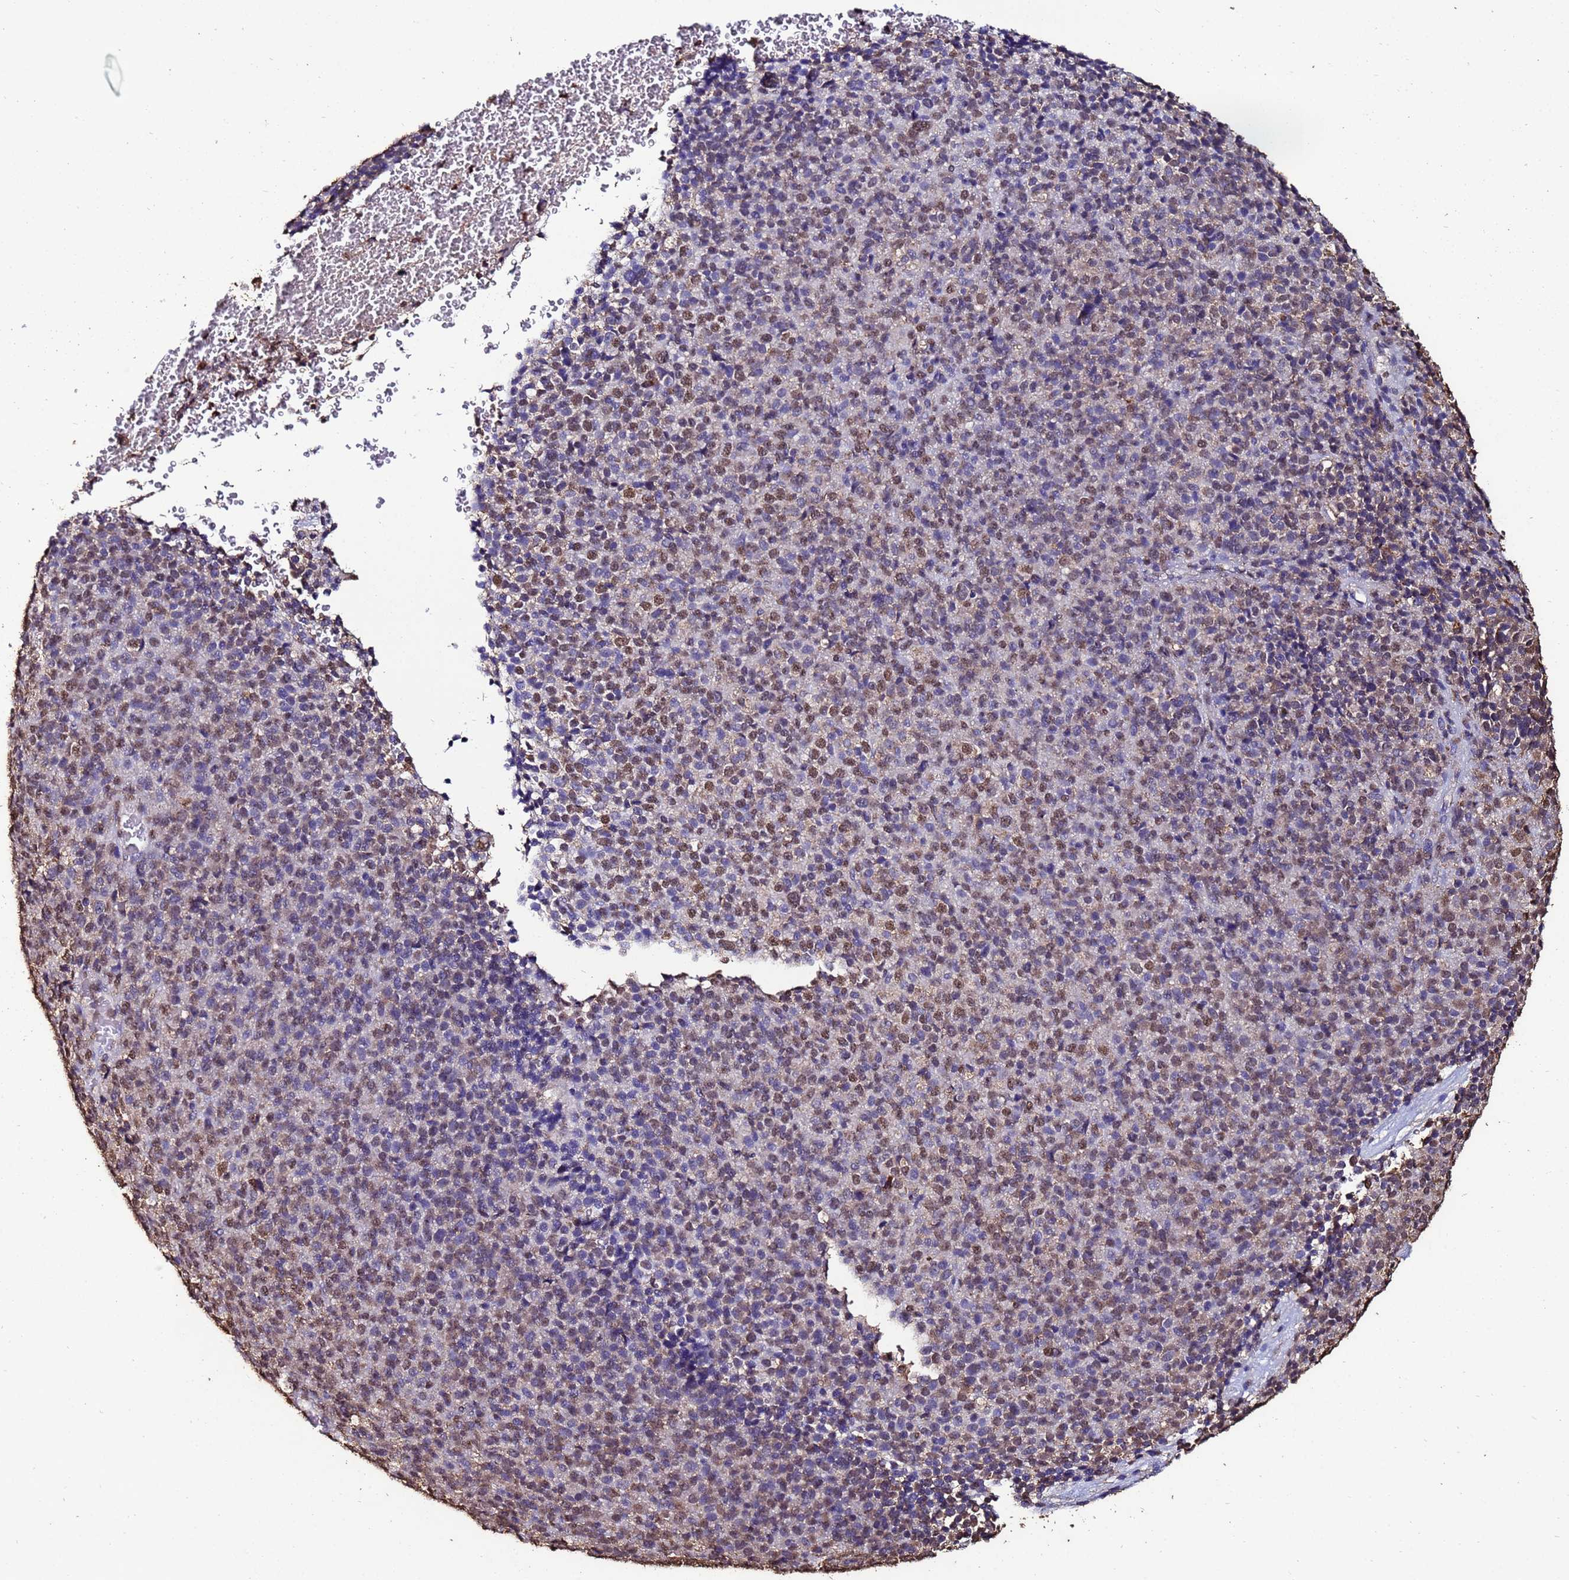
{"staining": {"intensity": "moderate", "quantity": "25%-75%", "location": "nuclear"}, "tissue": "melanoma", "cell_type": "Tumor cells", "image_type": "cancer", "snomed": [{"axis": "morphology", "description": "Malignant melanoma, Metastatic site"}, {"axis": "topography", "description": "Brain"}], "caption": "About 25%-75% of tumor cells in human malignant melanoma (metastatic site) demonstrate moderate nuclear protein positivity as visualized by brown immunohistochemical staining.", "gene": "TRIP6", "patient": {"sex": "female", "age": 56}}